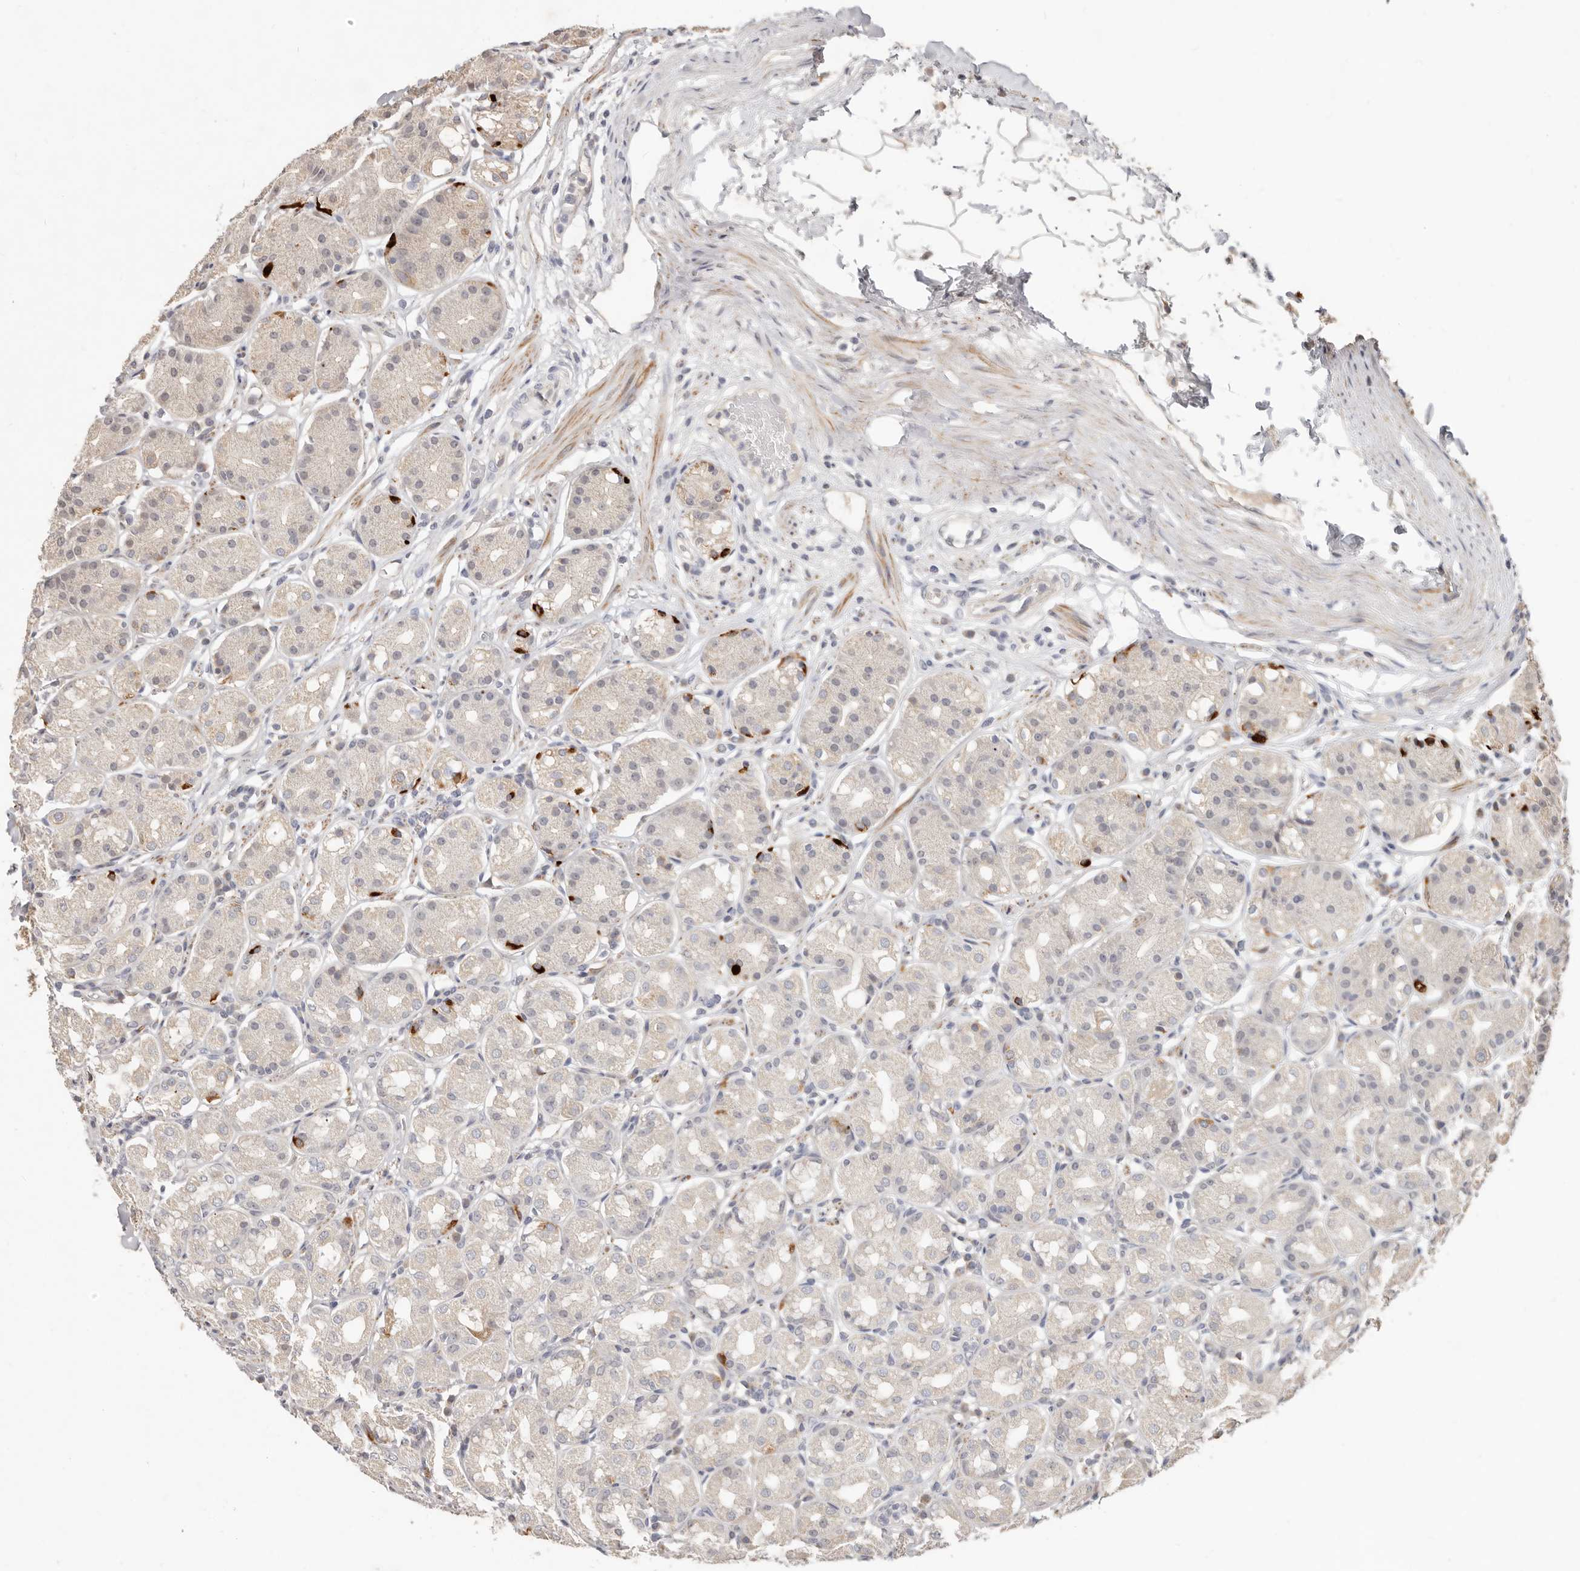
{"staining": {"intensity": "strong", "quantity": "<25%", "location": "cytoplasmic/membranous"}, "tissue": "stomach", "cell_type": "Glandular cells", "image_type": "normal", "snomed": [{"axis": "morphology", "description": "Normal tissue, NOS"}, {"axis": "topography", "description": "Stomach"}, {"axis": "topography", "description": "Stomach, lower"}], "caption": "High-magnification brightfield microscopy of benign stomach stained with DAB (3,3'-diaminobenzidine) (brown) and counterstained with hematoxylin (blue). glandular cells exhibit strong cytoplasmic/membranous positivity is present in approximately<25% of cells. Using DAB (3,3'-diaminobenzidine) (brown) and hematoxylin (blue) stains, captured at high magnification using brightfield microscopy.", "gene": "MTFR2", "patient": {"sex": "female", "age": 56}}